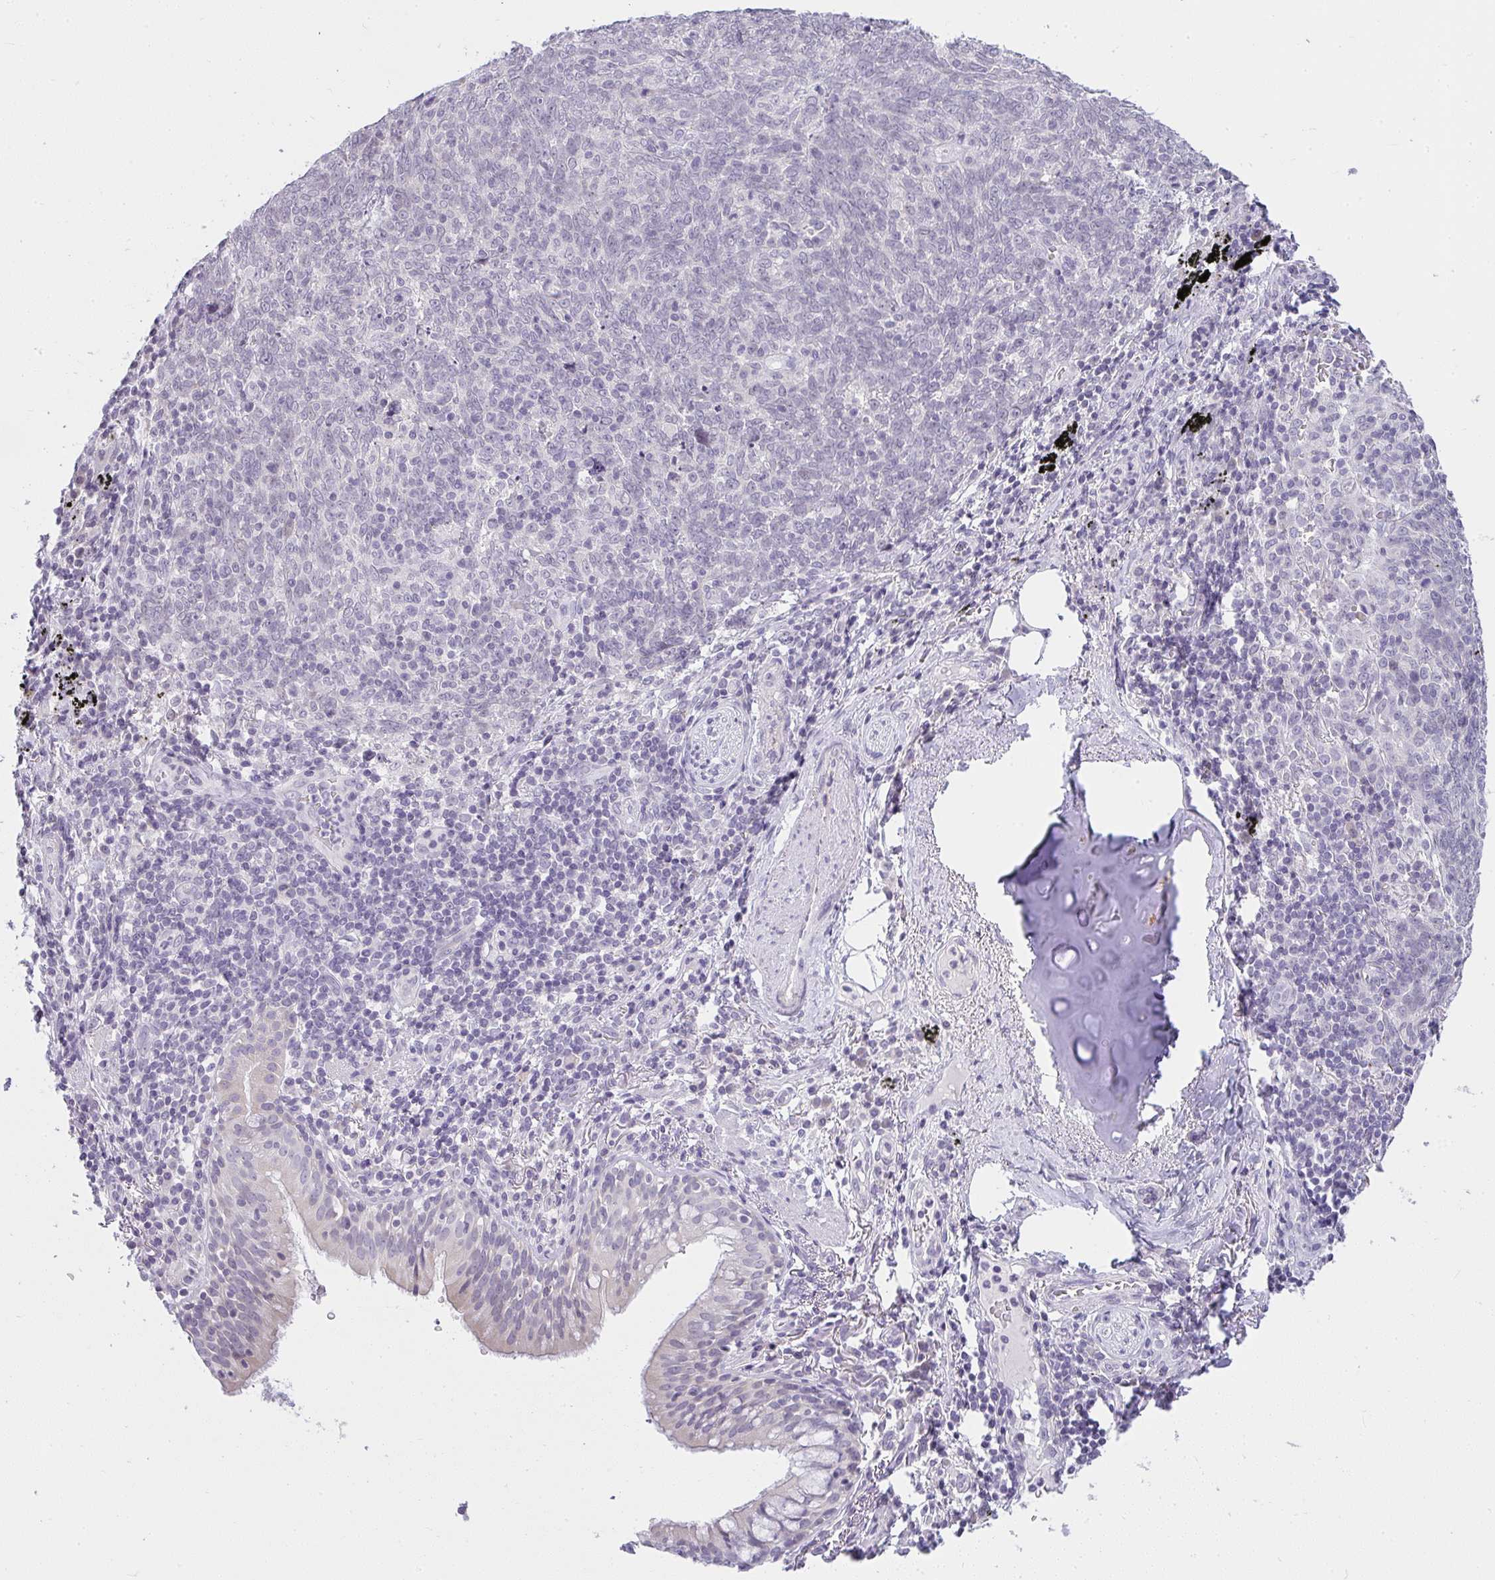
{"staining": {"intensity": "negative", "quantity": "none", "location": "none"}, "tissue": "lung cancer", "cell_type": "Tumor cells", "image_type": "cancer", "snomed": [{"axis": "morphology", "description": "Squamous cell carcinoma, NOS"}, {"axis": "topography", "description": "Lung"}], "caption": "DAB (3,3'-diaminobenzidine) immunohistochemical staining of human lung cancer (squamous cell carcinoma) exhibits no significant staining in tumor cells.", "gene": "CACNA1S", "patient": {"sex": "female", "age": 72}}